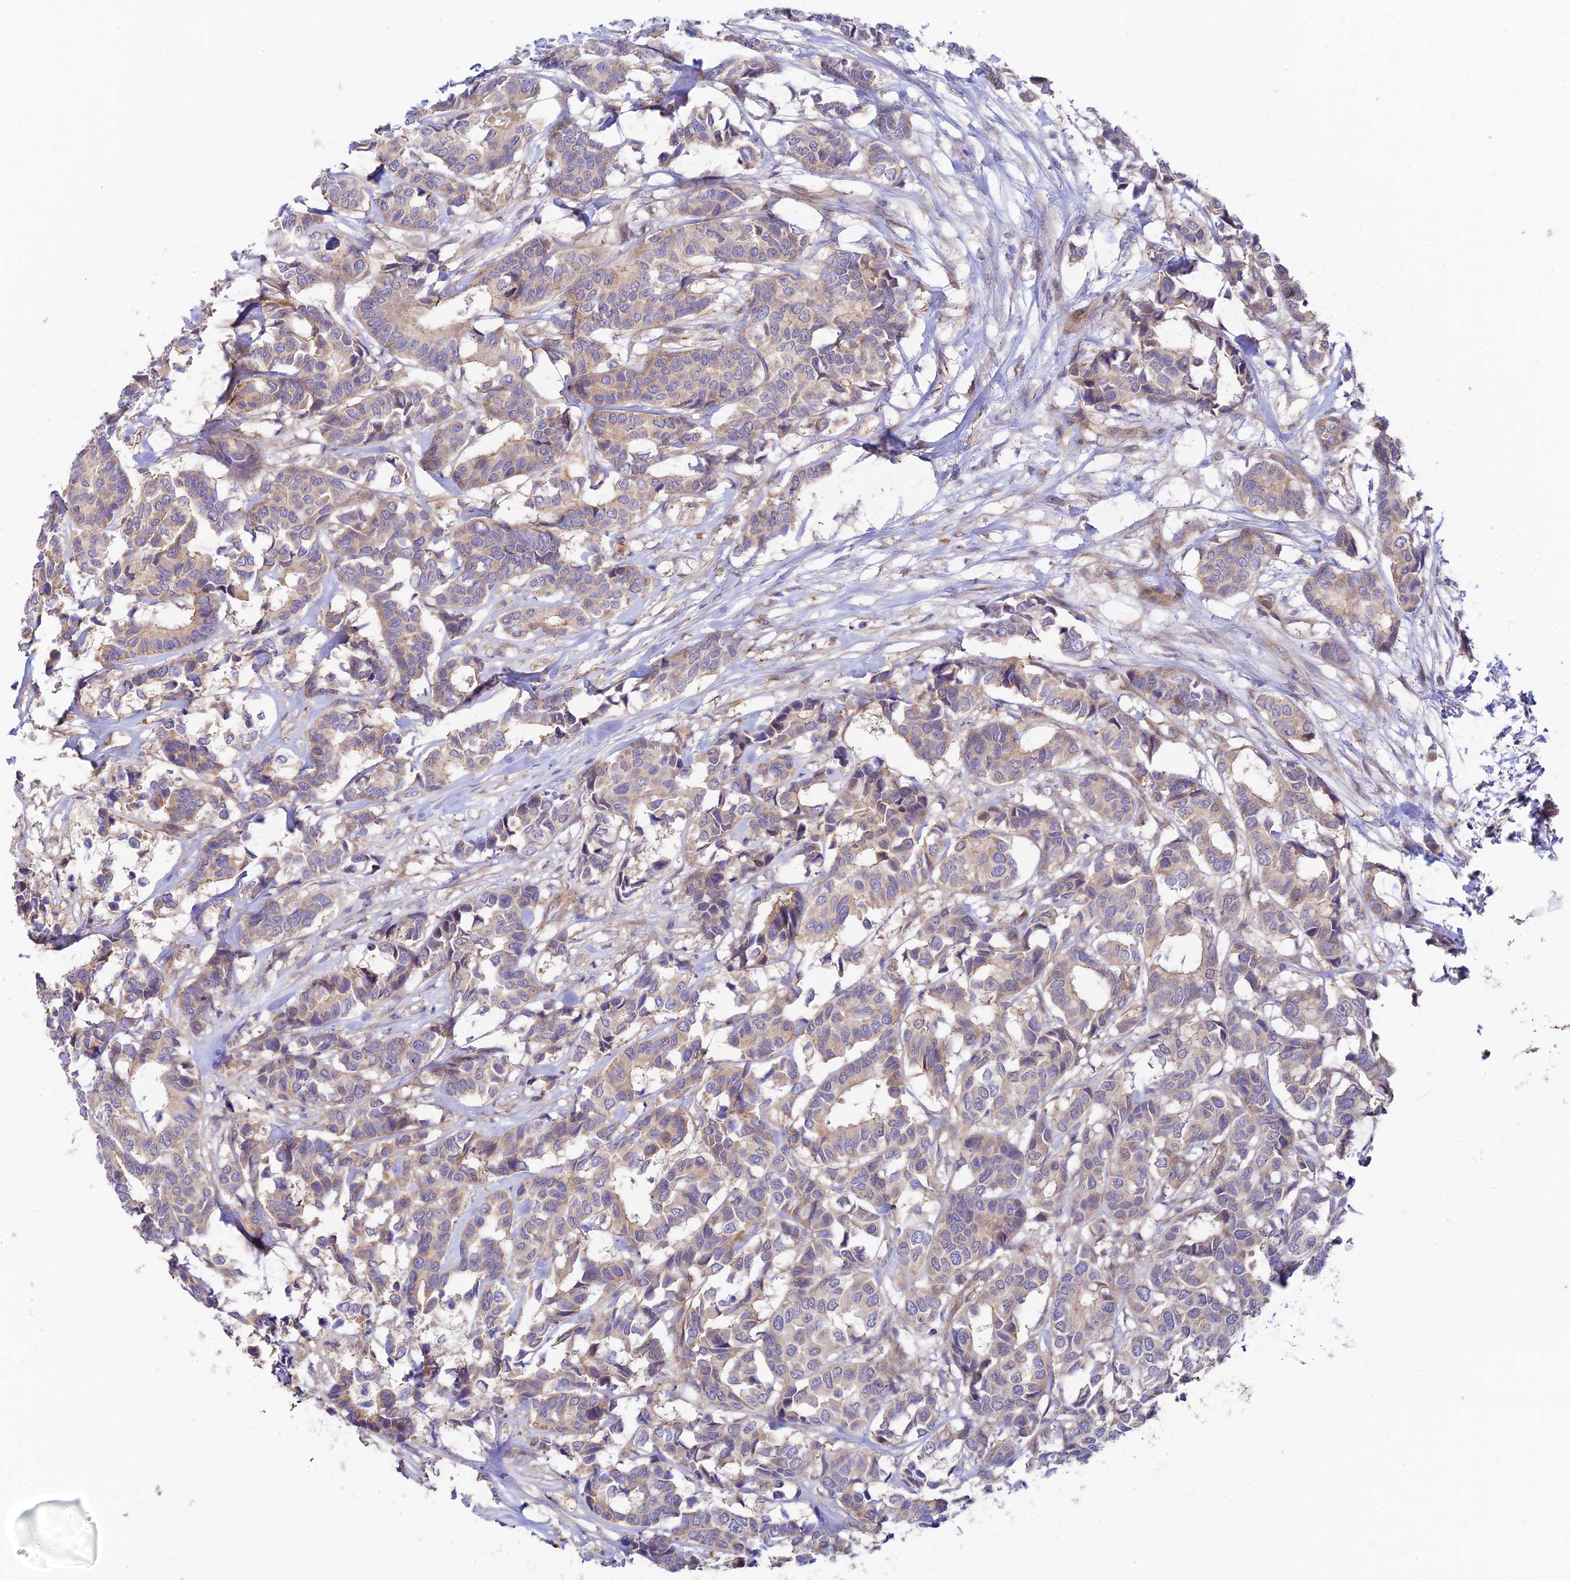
{"staining": {"intensity": "weak", "quantity": ">75%", "location": "cytoplasmic/membranous"}, "tissue": "breast cancer", "cell_type": "Tumor cells", "image_type": "cancer", "snomed": [{"axis": "morphology", "description": "Normal tissue, NOS"}, {"axis": "morphology", "description": "Duct carcinoma"}, {"axis": "topography", "description": "Breast"}], "caption": "High-power microscopy captured an IHC image of breast cancer (intraductal carcinoma), revealing weak cytoplasmic/membranous staining in about >75% of tumor cells. (Brightfield microscopy of DAB IHC at high magnification).", "gene": "ANKRD50", "patient": {"sex": "female", "age": 87}}